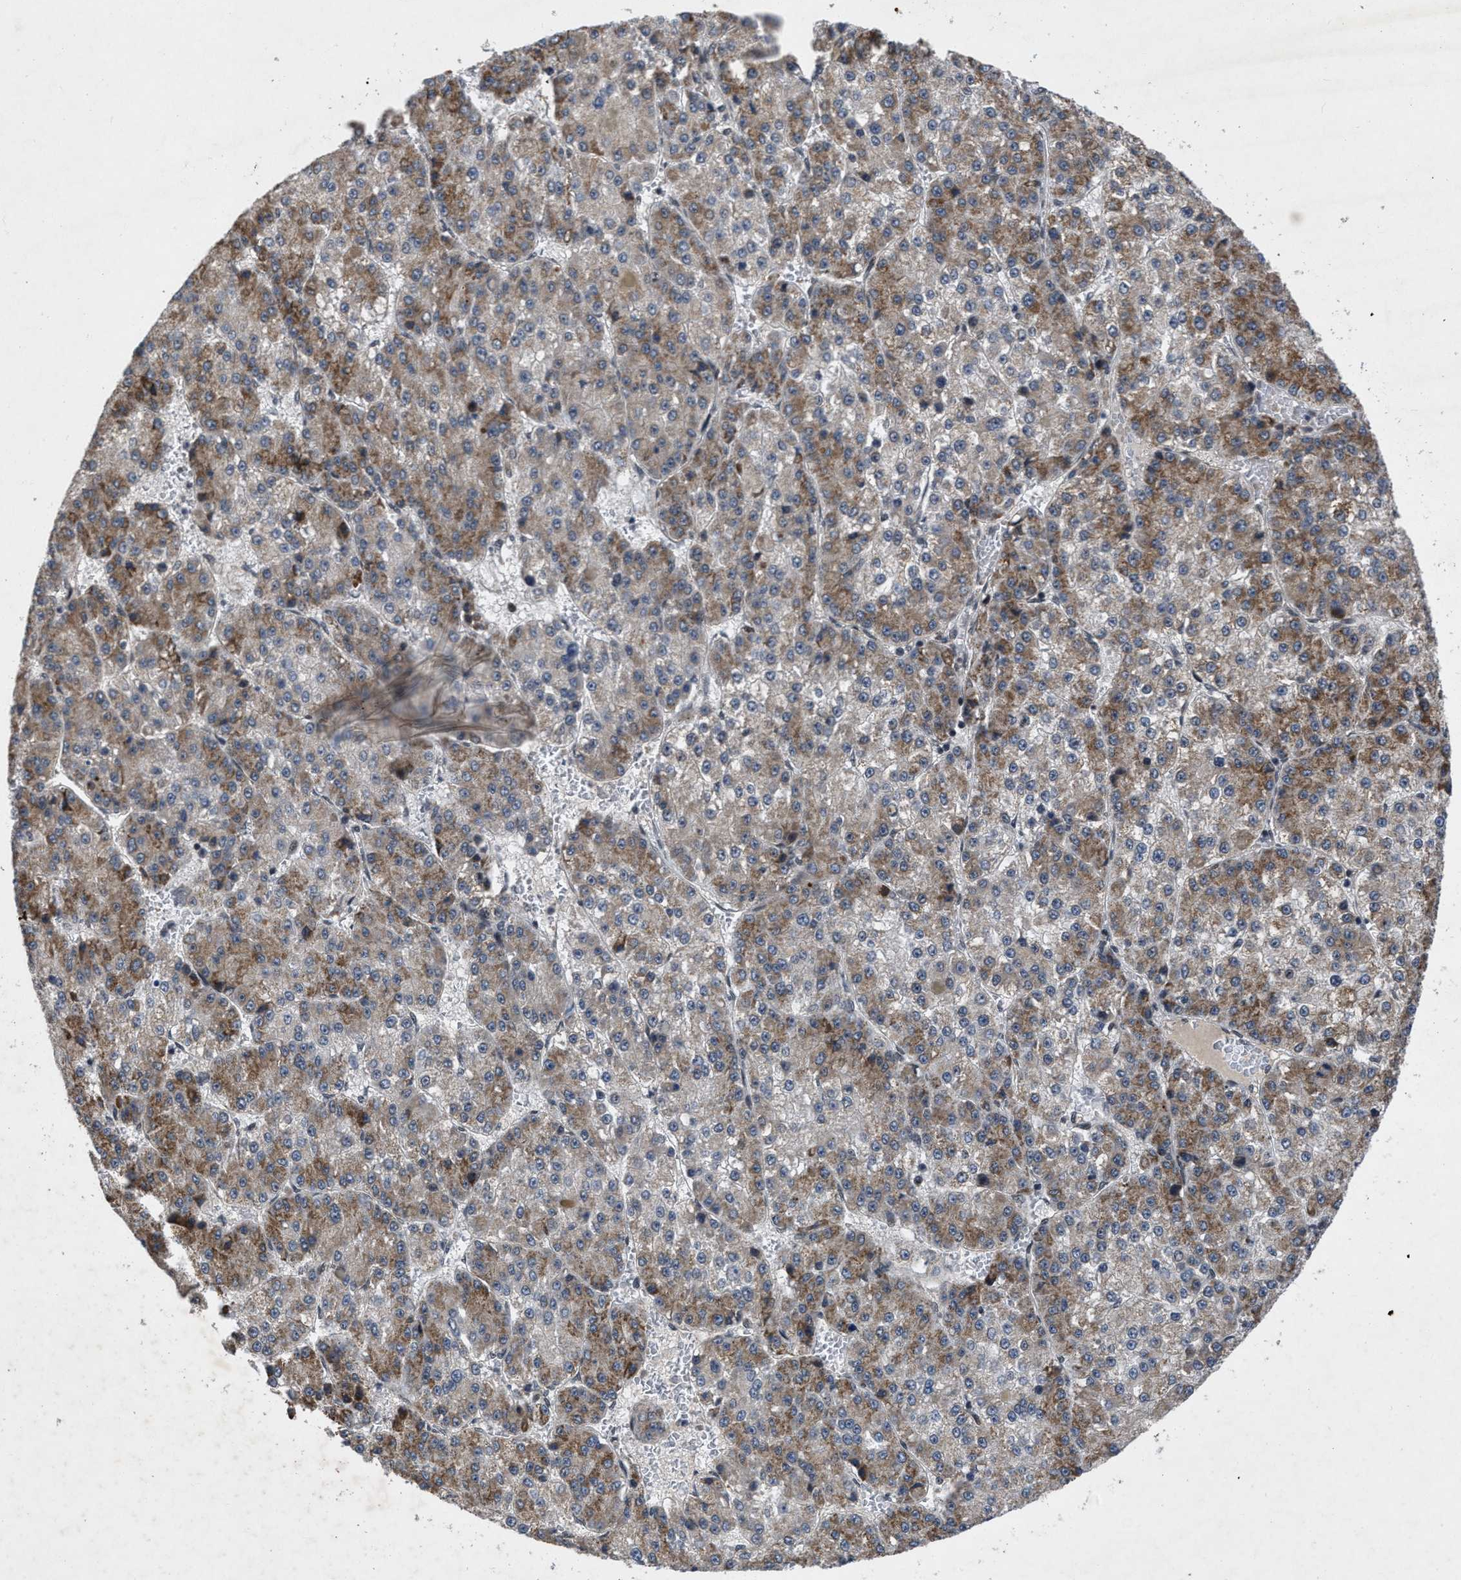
{"staining": {"intensity": "moderate", "quantity": "25%-75%", "location": "cytoplasmic/membranous"}, "tissue": "liver cancer", "cell_type": "Tumor cells", "image_type": "cancer", "snomed": [{"axis": "morphology", "description": "Carcinoma, Hepatocellular, NOS"}, {"axis": "topography", "description": "Liver"}], "caption": "Liver cancer (hepatocellular carcinoma) tissue displays moderate cytoplasmic/membranous staining in approximately 25%-75% of tumor cells, visualized by immunohistochemistry. The staining was performed using DAB, with brown indicating positive protein expression. Nuclei are stained blue with hematoxylin.", "gene": "ZNHIT1", "patient": {"sex": "female", "age": 73}}